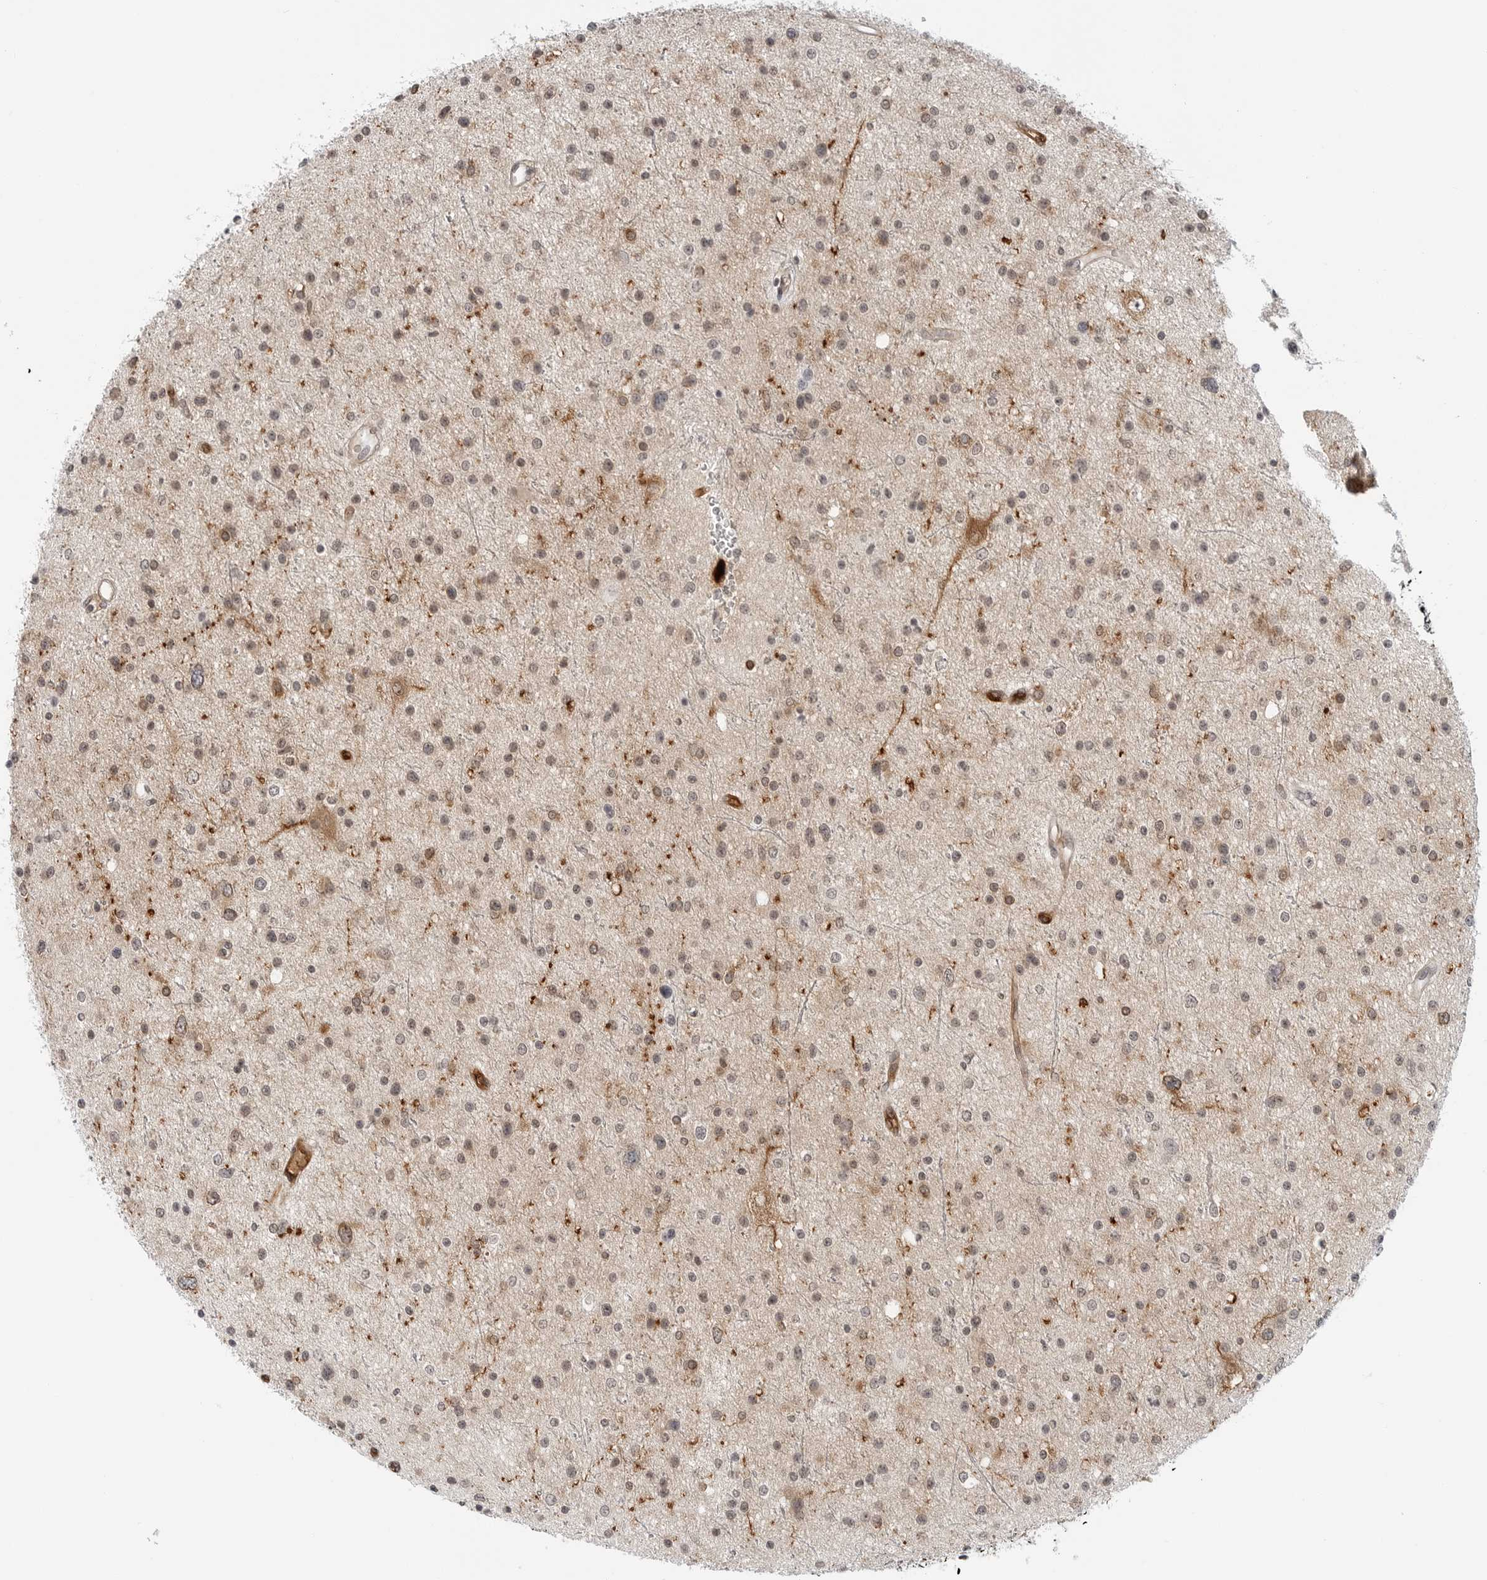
{"staining": {"intensity": "weak", "quantity": ">75%", "location": "cytoplasmic/membranous,nuclear"}, "tissue": "glioma", "cell_type": "Tumor cells", "image_type": "cancer", "snomed": [{"axis": "morphology", "description": "Glioma, malignant, Low grade"}, {"axis": "topography", "description": "Brain"}], "caption": "Protein staining exhibits weak cytoplasmic/membranous and nuclear staining in approximately >75% of tumor cells in malignant glioma (low-grade).", "gene": "STXBP3", "patient": {"sex": "female", "age": 37}}